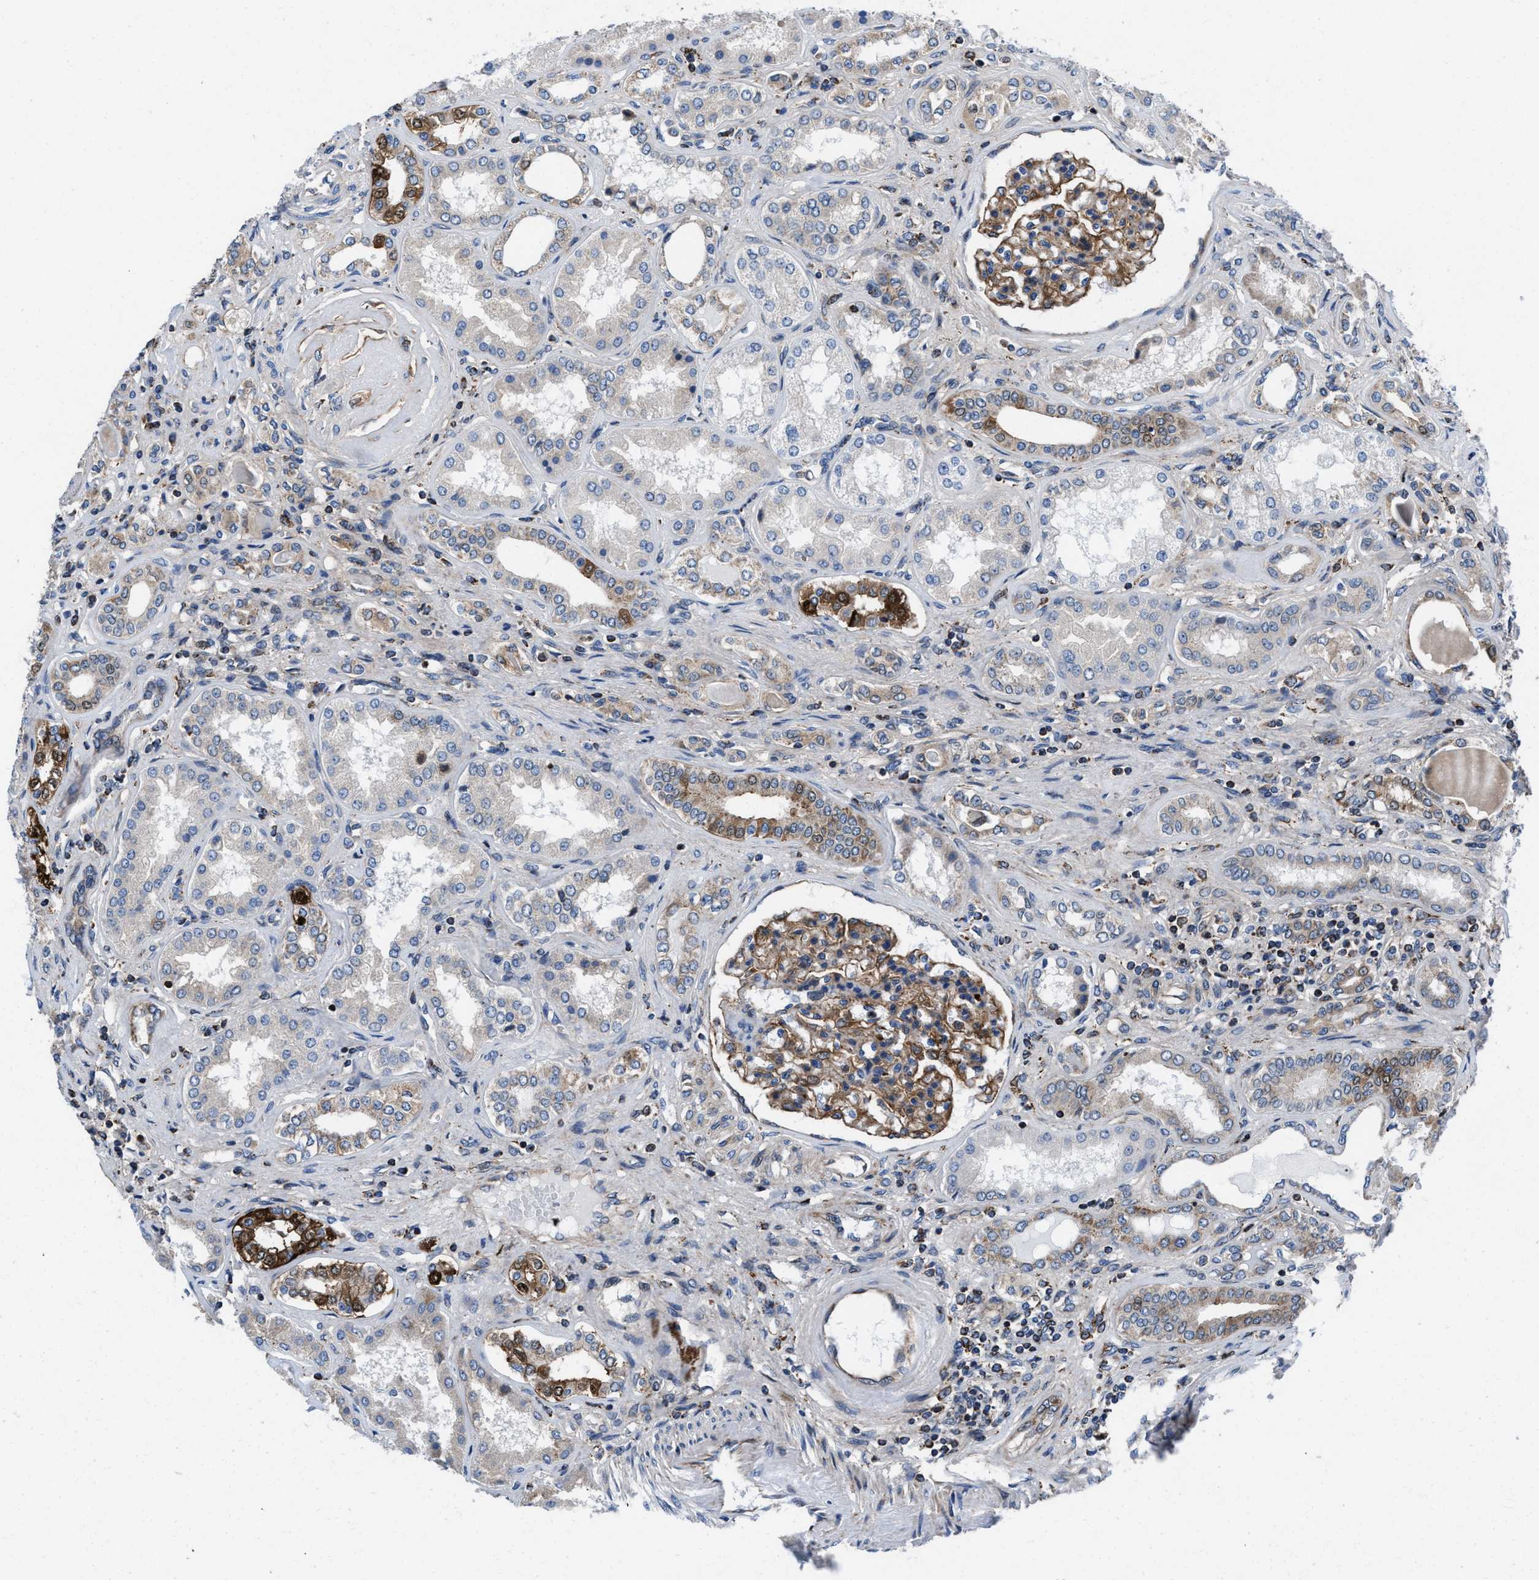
{"staining": {"intensity": "strong", "quantity": ">75%", "location": "cytoplasmic/membranous"}, "tissue": "kidney", "cell_type": "Cells in glomeruli", "image_type": "normal", "snomed": [{"axis": "morphology", "description": "Normal tissue, NOS"}, {"axis": "topography", "description": "Kidney"}], "caption": "Immunohistochemical staining of normal human kidney exhibits strong cytoplasmic/membranous protein staining in about >75% of cells in glomeruli.", "gene": "PRR15L", "patient": {"sex": "female", "age": 56}}